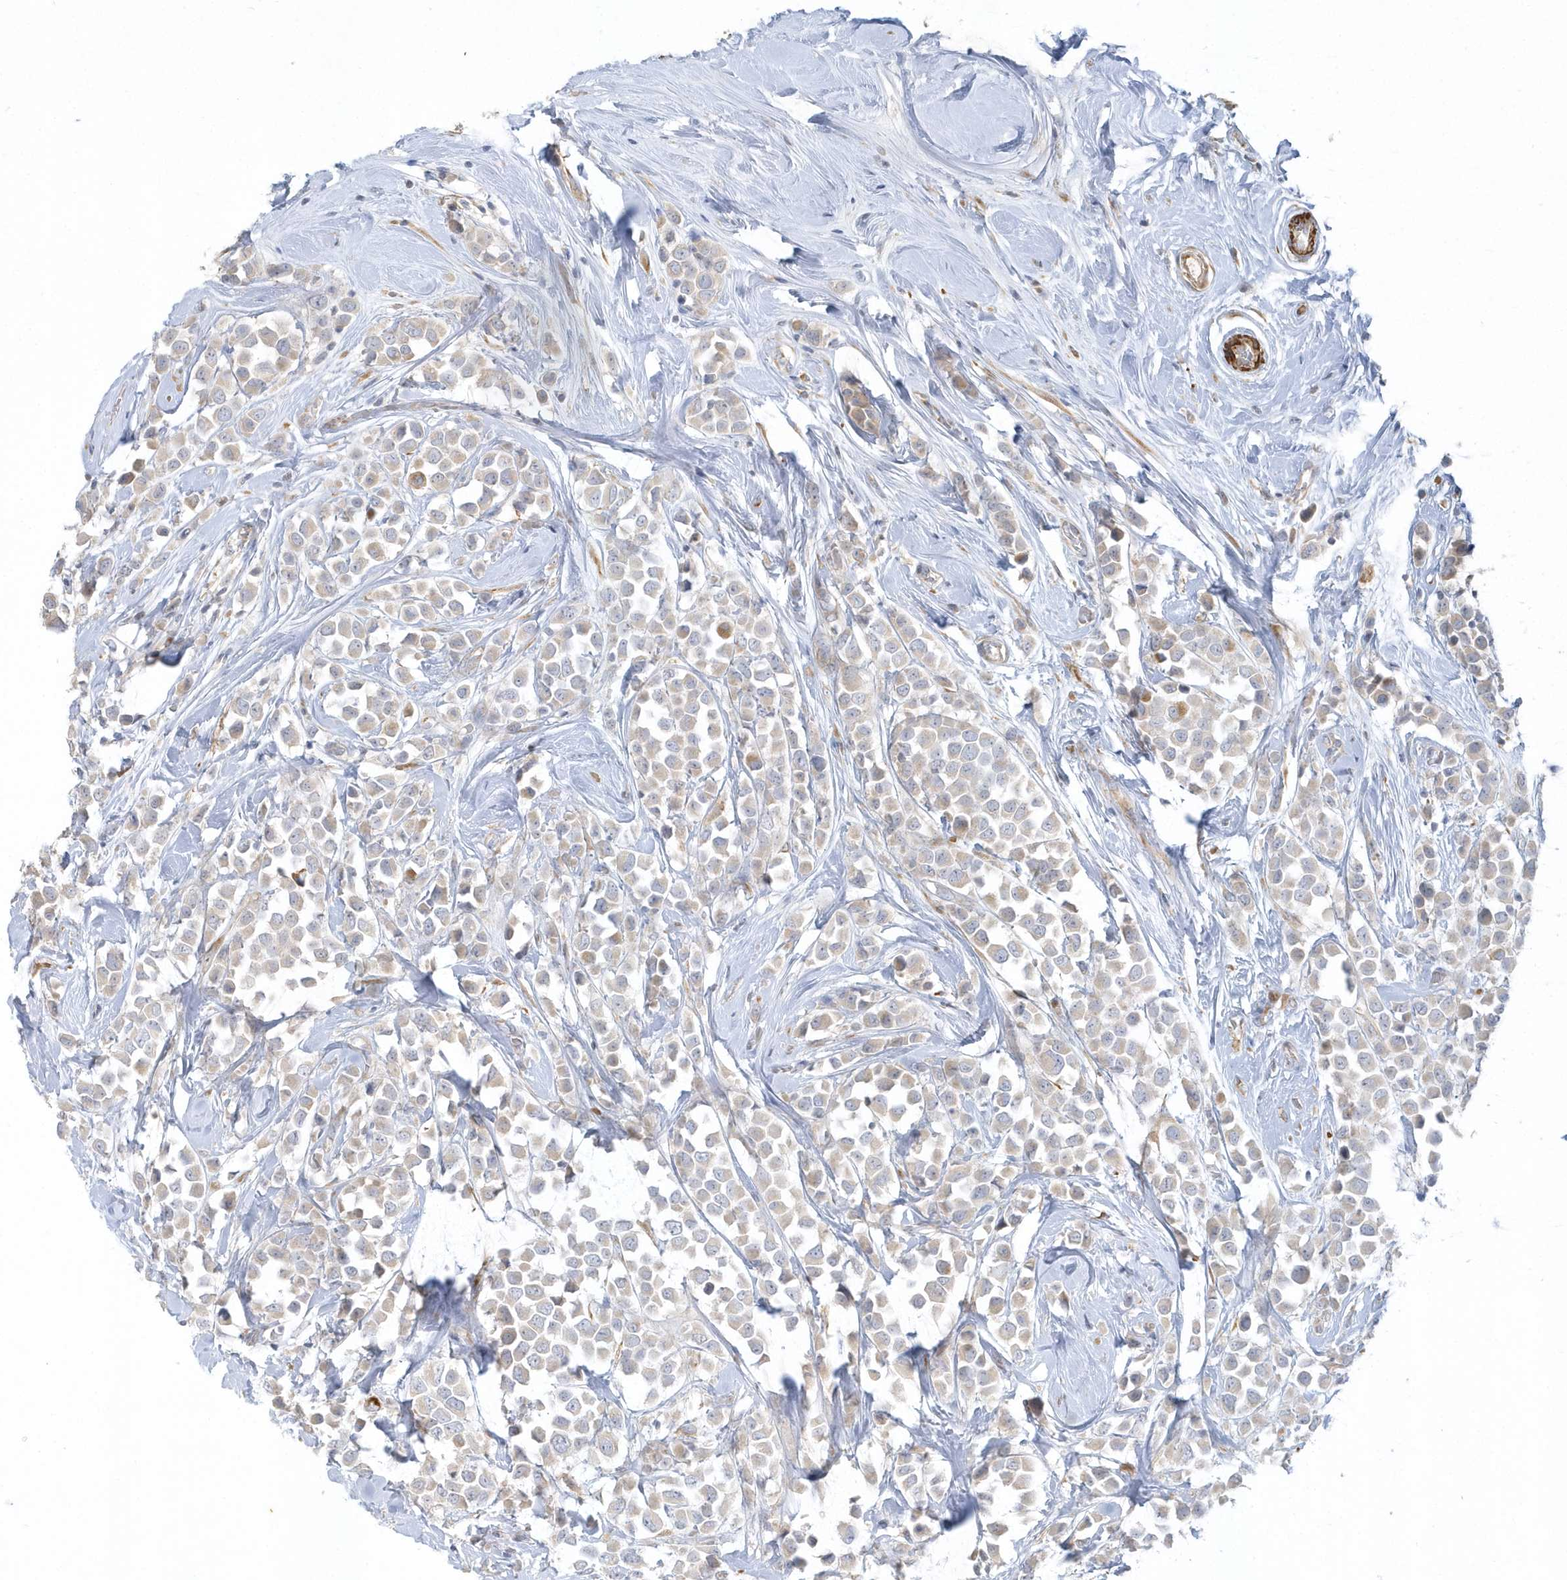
{"staining": {"intensity": "weak", "quantity": "<25%", "location": "cytoplasmic/membranous"}, "tissue": "breast cancer", "cell_type": "Tumor cells", "image_type": "cancer", "snomed": [{"axis": "morphology", "description": "Duct carcinoma"}, {"axis": "topography", "description": "Breast"}], "caption": "A photomicrograph of infiltrating ductal carcinoma (breast) stained for a protein reveals no brown staining in tumor cells.", "gene": "THADA", "patient": {"sex": "female", "age": 61}}